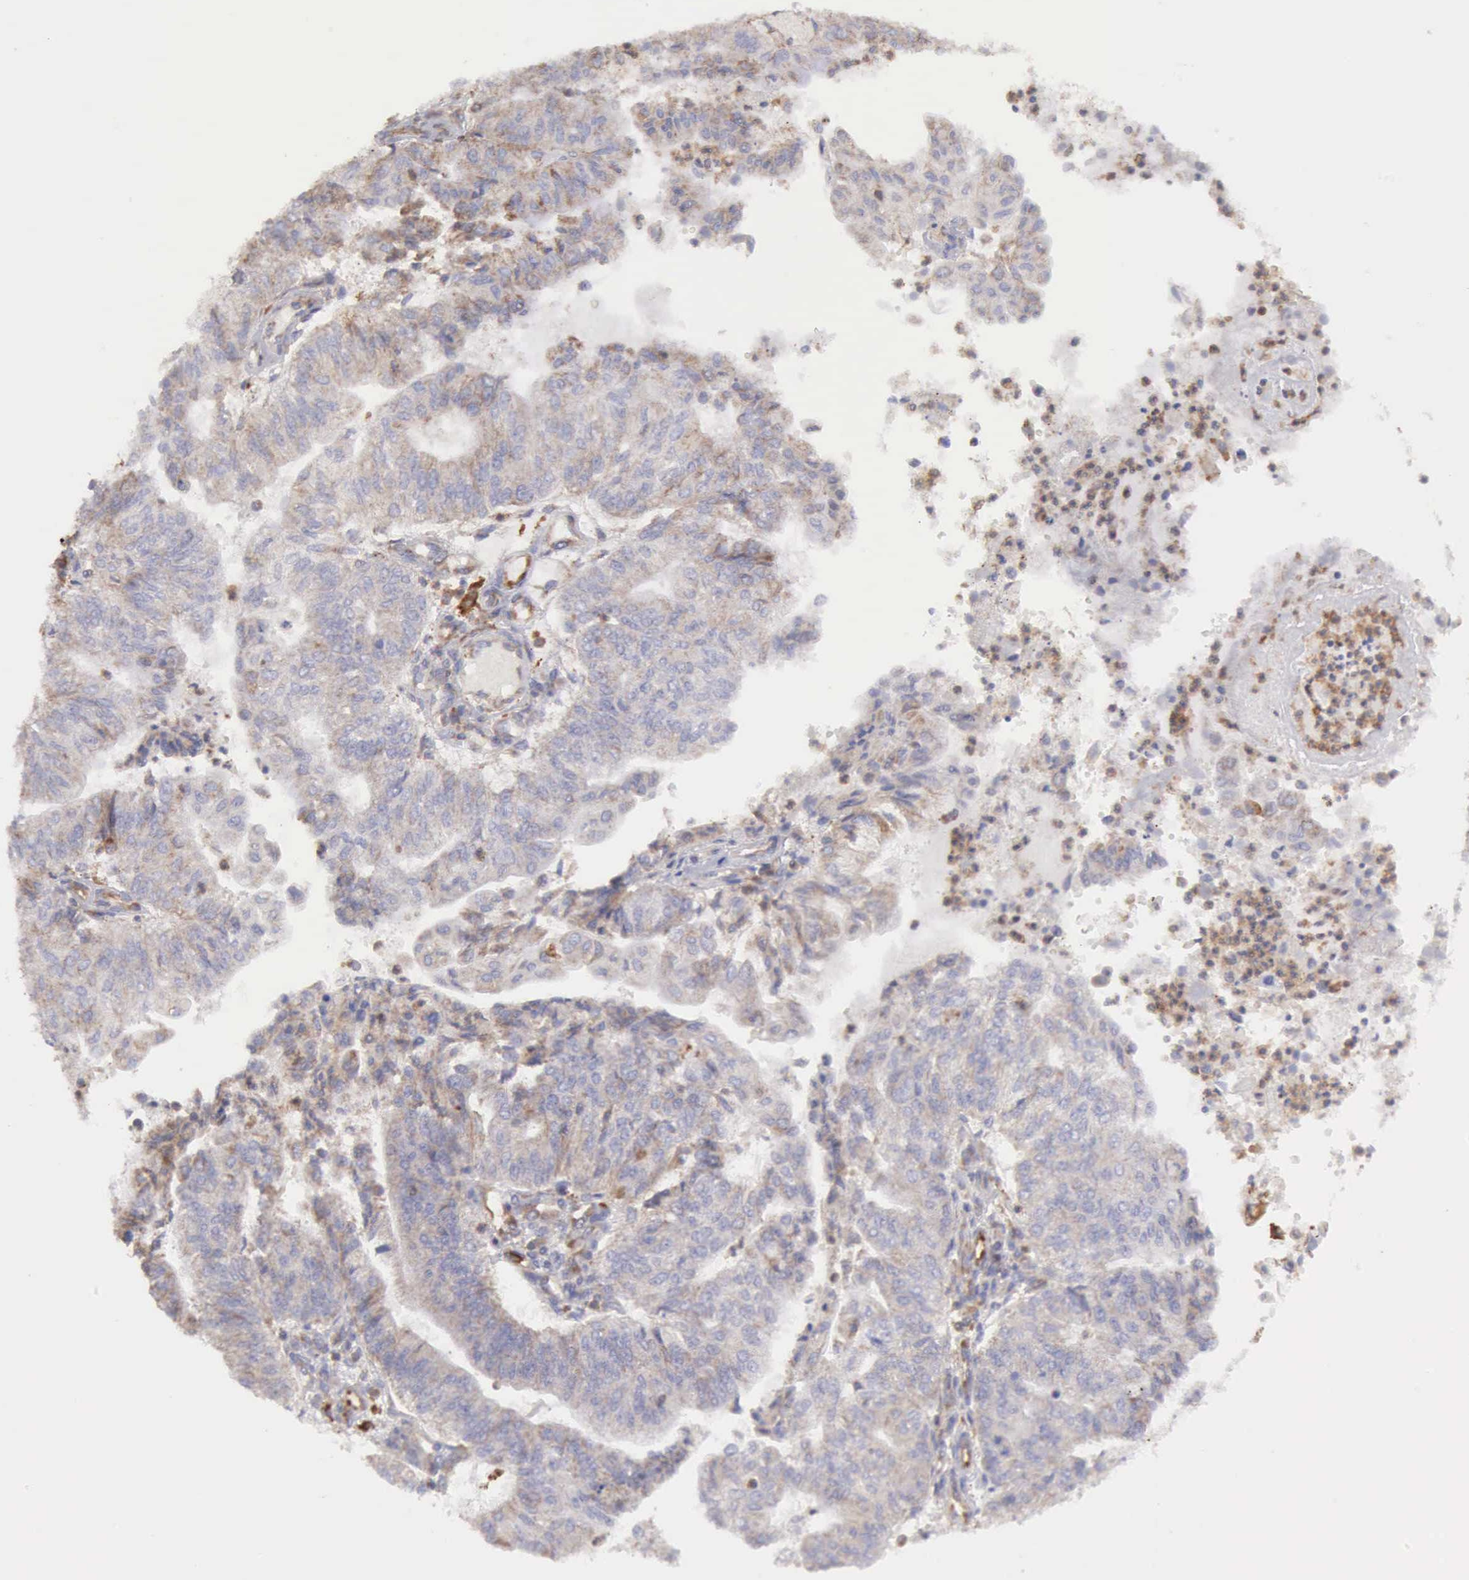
{"staining": {"intensity": "weak", "quantity": ">75%", "location": "cytoplasmic/membranous"}, "tissue": "endometrial cancer", "cell_type": "Tumor cells", "image_type": "cancer", "snomed": [{"axis": "morphology", "description": "Adenocarcinoma, NOS"}, {"axis": "topography", "description": "Endometrium"}], "caption": "This micrograph exhibits endometrial adenocarcinoma stained with immunohistochemistry (IHC) to label a protein in brown. The cytoplasmic/membranous of tumor cells show weak positivity for the protein. Nuclei are counter-stained blue.", "gene": "ARHGAP4", "patient": {"sex": "female", "age": 59}}